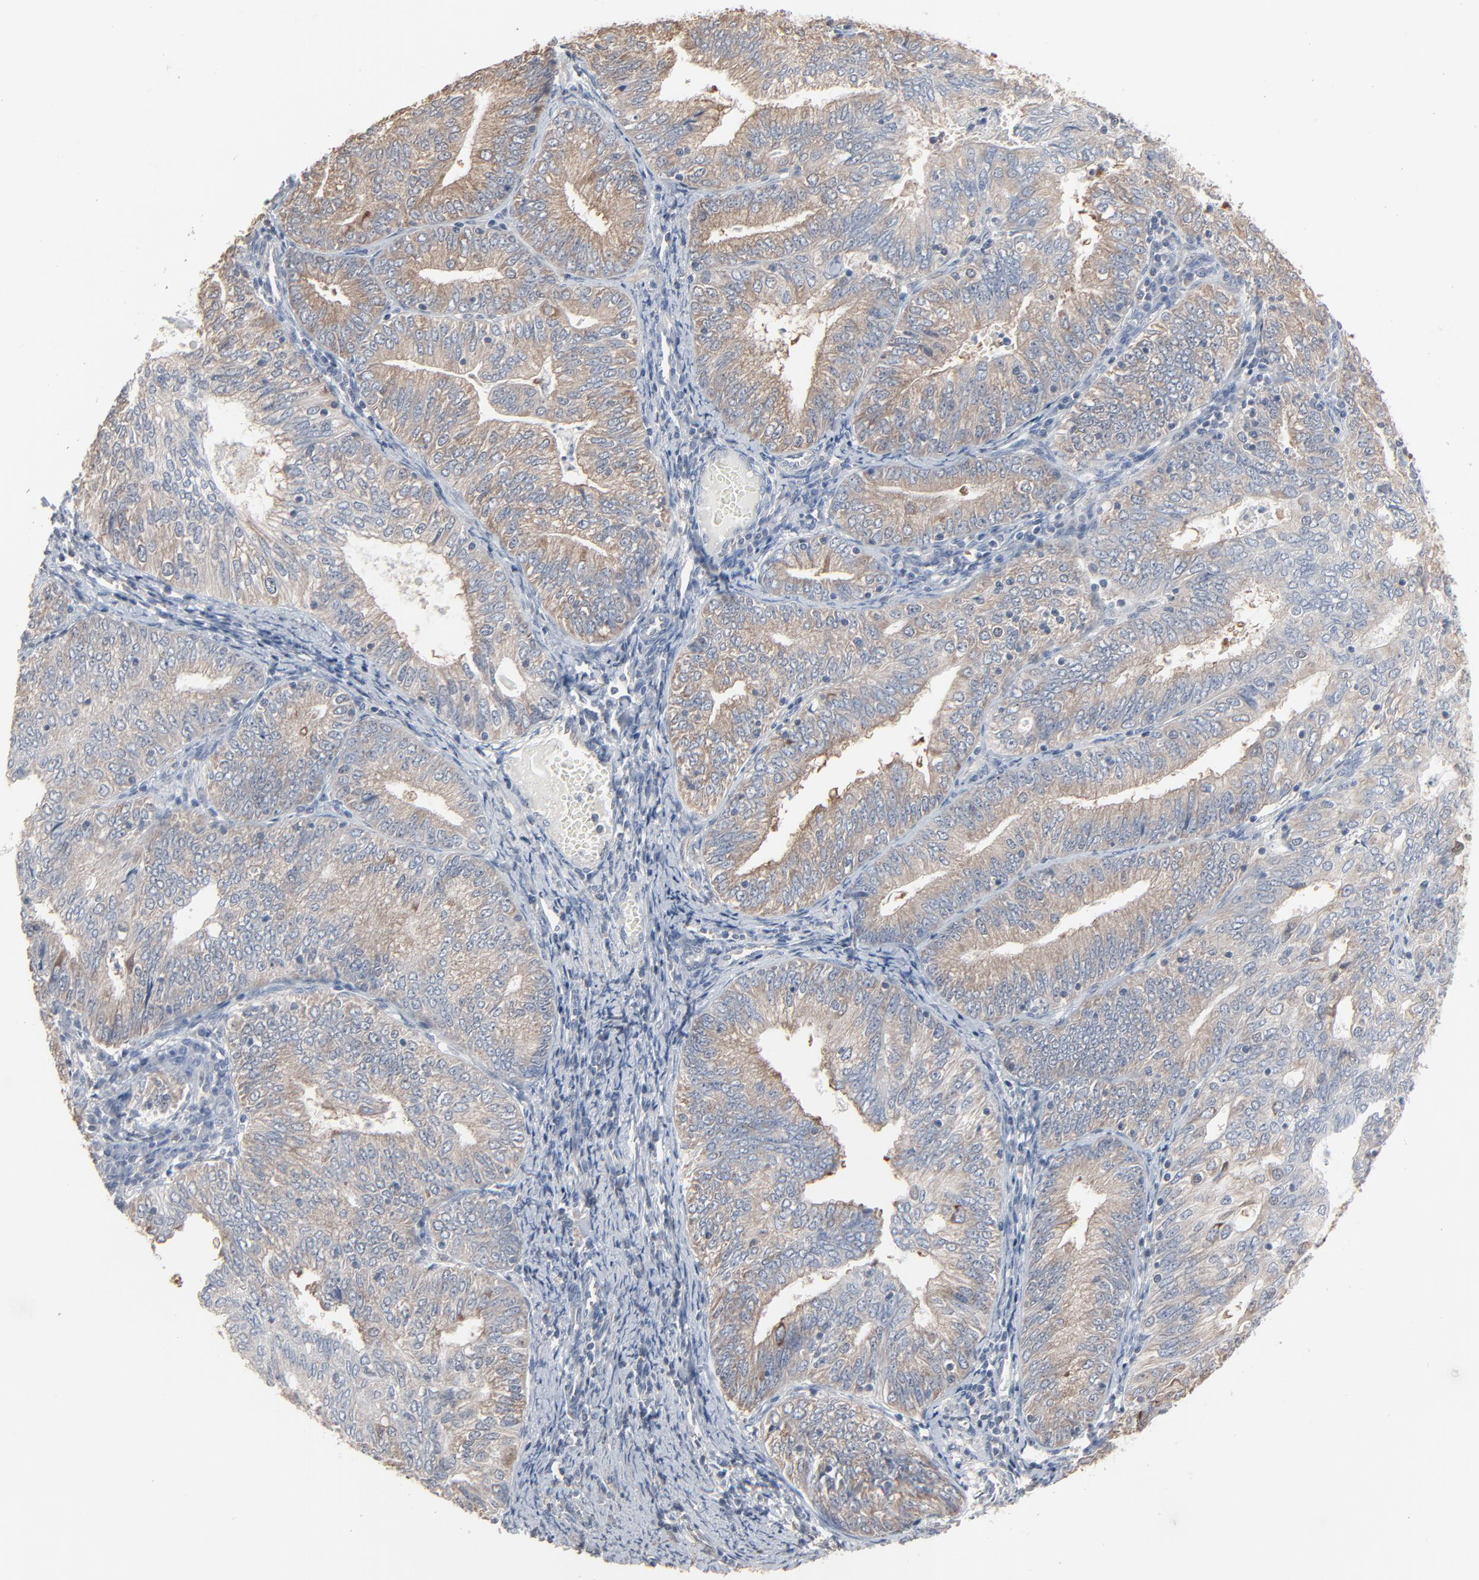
{"staining": {"intensity": "weak", "quantity": ">75%", "location": "cytoplasmic/membranous"}, "tissue": "endometrial cancer", "cell_type": "Tumor cells", "image_type": "cancer", "snomed": [{"axis": "morphology", "description": "Adenocarcinoma, NOS"}, {"axis": "topography", "description": "Endometrium"}], "caption": "High-magnification brightfield microscopy of endometrial cancer stained with DAB (3,3'-diaminobenzidine) (brown) and counterstained with hematoxylin (blue). tumor cells exhibit weak cytoplasmic/membranous staining is appreciated in about>75% of cells. The protein of interest is shown in brown color, while the nuclei are stained blue.", "gene": "CCT5", "patient": {"sex": "female", "age": 69}}